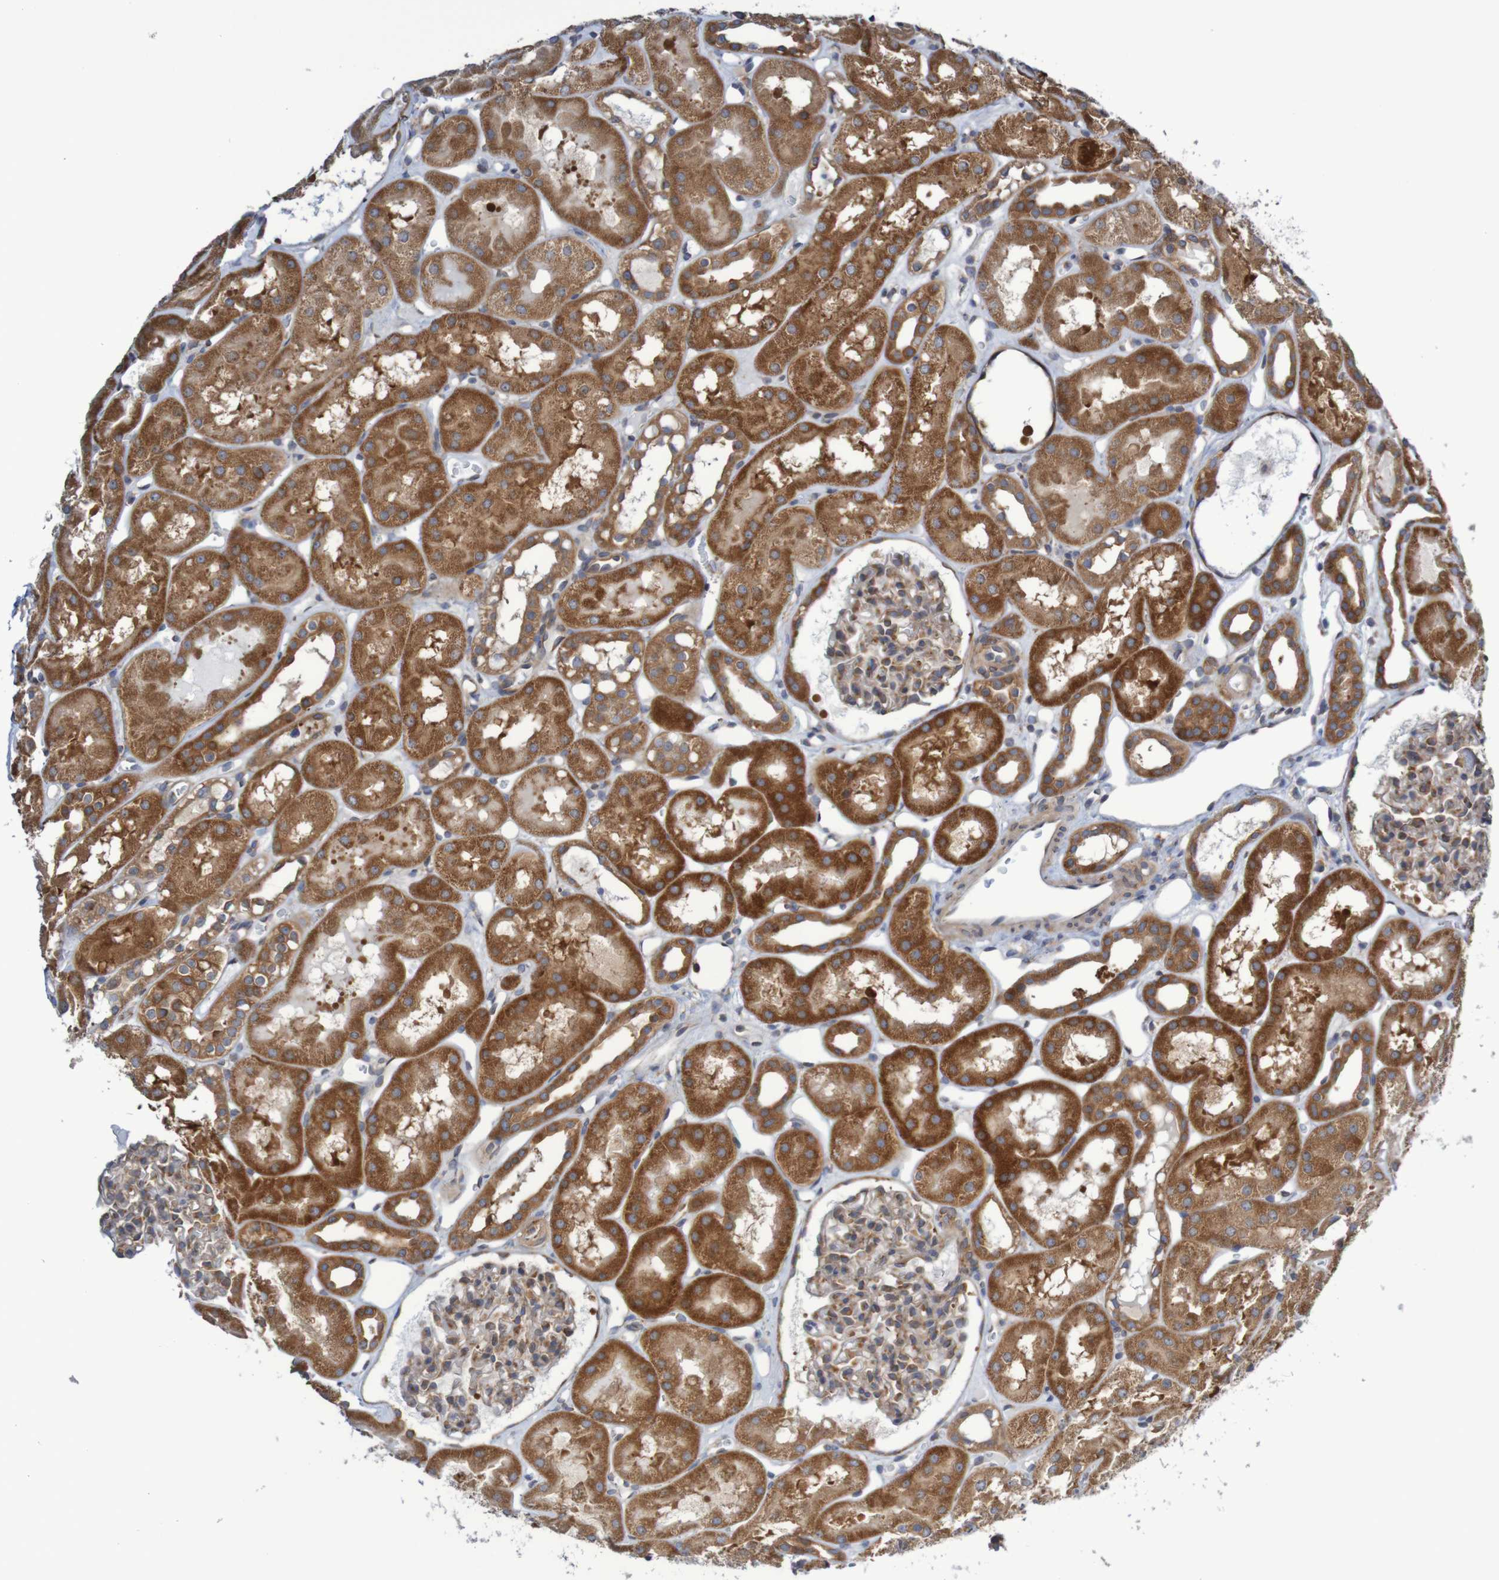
{"staining": {"intensity": "moderate", "quantity": ">75%", "location": "cytoplasmic/membranous"}, "tissue": "kidney", "cell_type": "Cells in glomeruli", "image_type": "normal", "snomed": [{"axis": "morphology", "description": "Normal tissue, NOS"}, {"axis": "topography", "description": "Kidney"}, {"axis": "topography", "description": "Urinary bladder"}], "caption": "This histopathology image shows immunohistochemistry (IHC) staining of normal kidney, with medium moderate cytoplasmic/membranous positivity in approximately >75% of cells in glomeruli.", "gene": "LRRC47", "patient": {"sex": "male", "age": 16}}